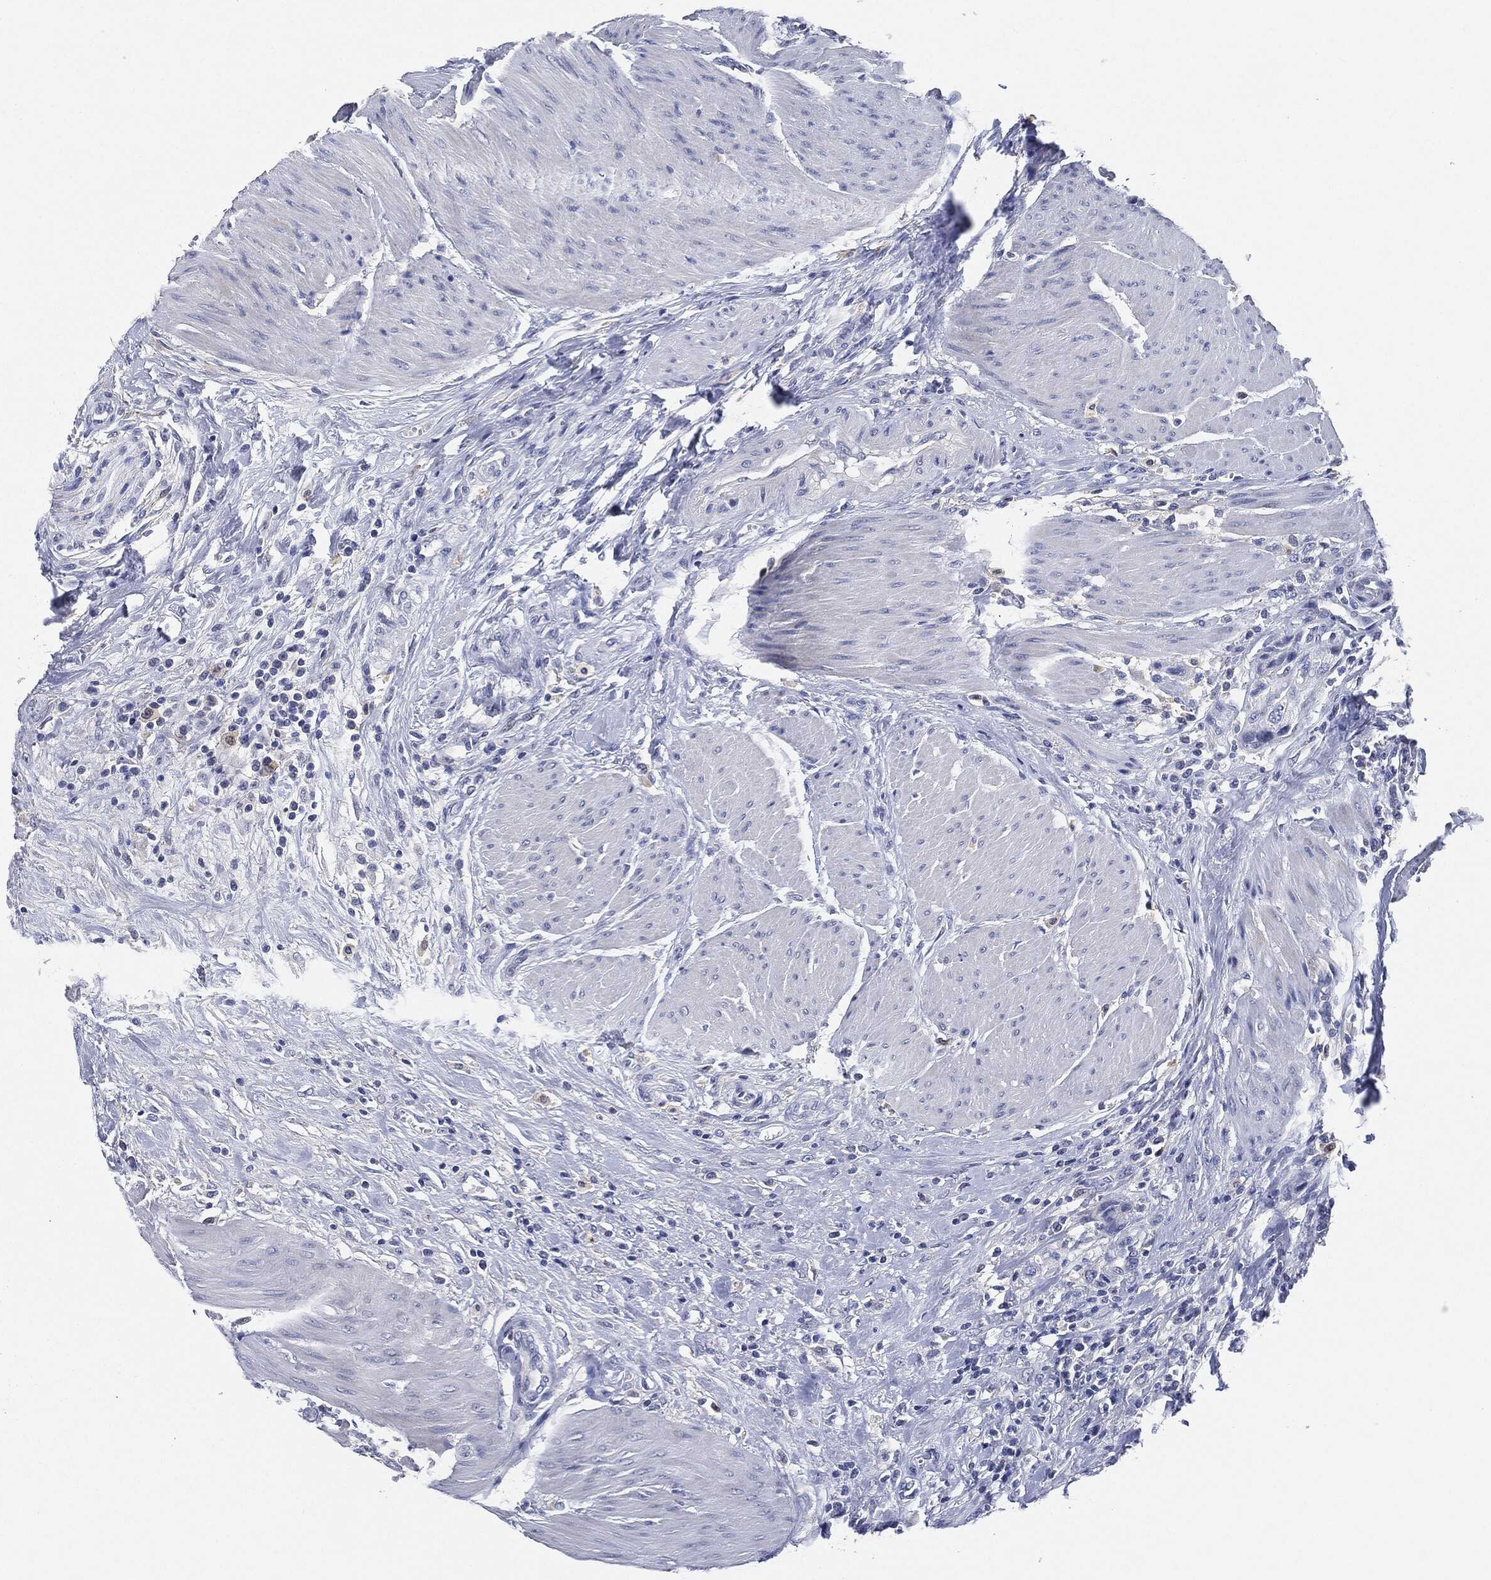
{"staining": {"intensity": "negative", "quantity": "none", "location": "none"}, "tissue": "urothelial cancer", "cell_type": "Tumor cells", "image_type": "cancer", "snomed": [{"axis": "morphology", "description": "Urothelial carcinoma, High grade"}, {"axis": "topography", "description": "Urinary bladder"}], "caption": "IHC photomicrograph of neoplastic tissue: human urothelial cancer stained with DAB (3,3'-diaminobenzidine) demonstrates no significant protein positivity in tumor cells.", "gene": "NTRK1", "patient": {"sex": "male", "age": 35}}